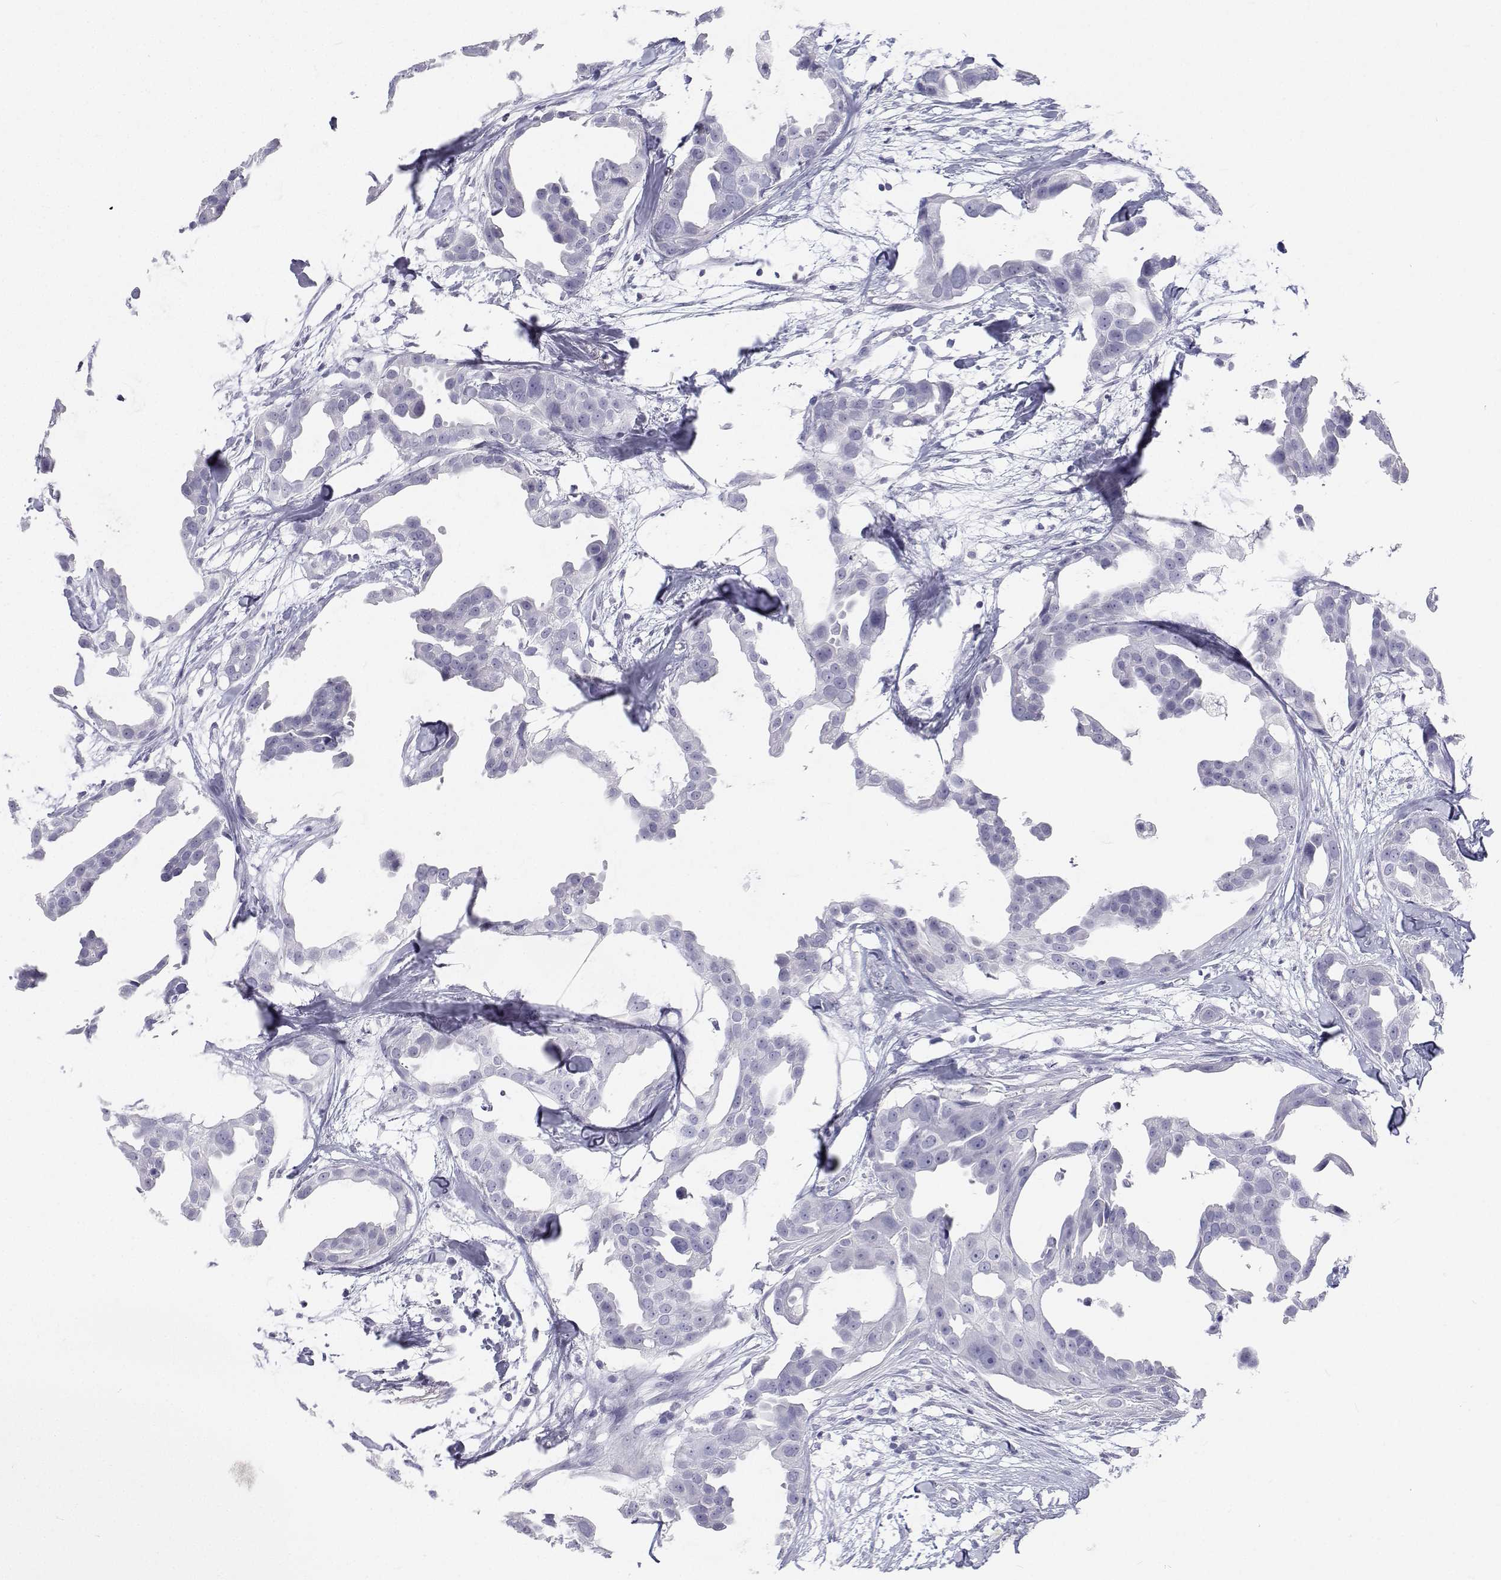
{"staining": {"intensity": "negative", "quantity": "none", "location": "none"}, "tissue": "breast cancer", "cell_type": "Tumor cells", "image_type": "cancer", "snomed": [{"axis": "morphology", "description": "Duct carcinoma"}, {"axis": "topography", "description": "Breast"}], "caption": "Breast cancer was stained to show a protein in brown. There is no significant positivity in tumor cells.", "gene": "SFTPB", "patient": {"sex": "female", "age": 38}}